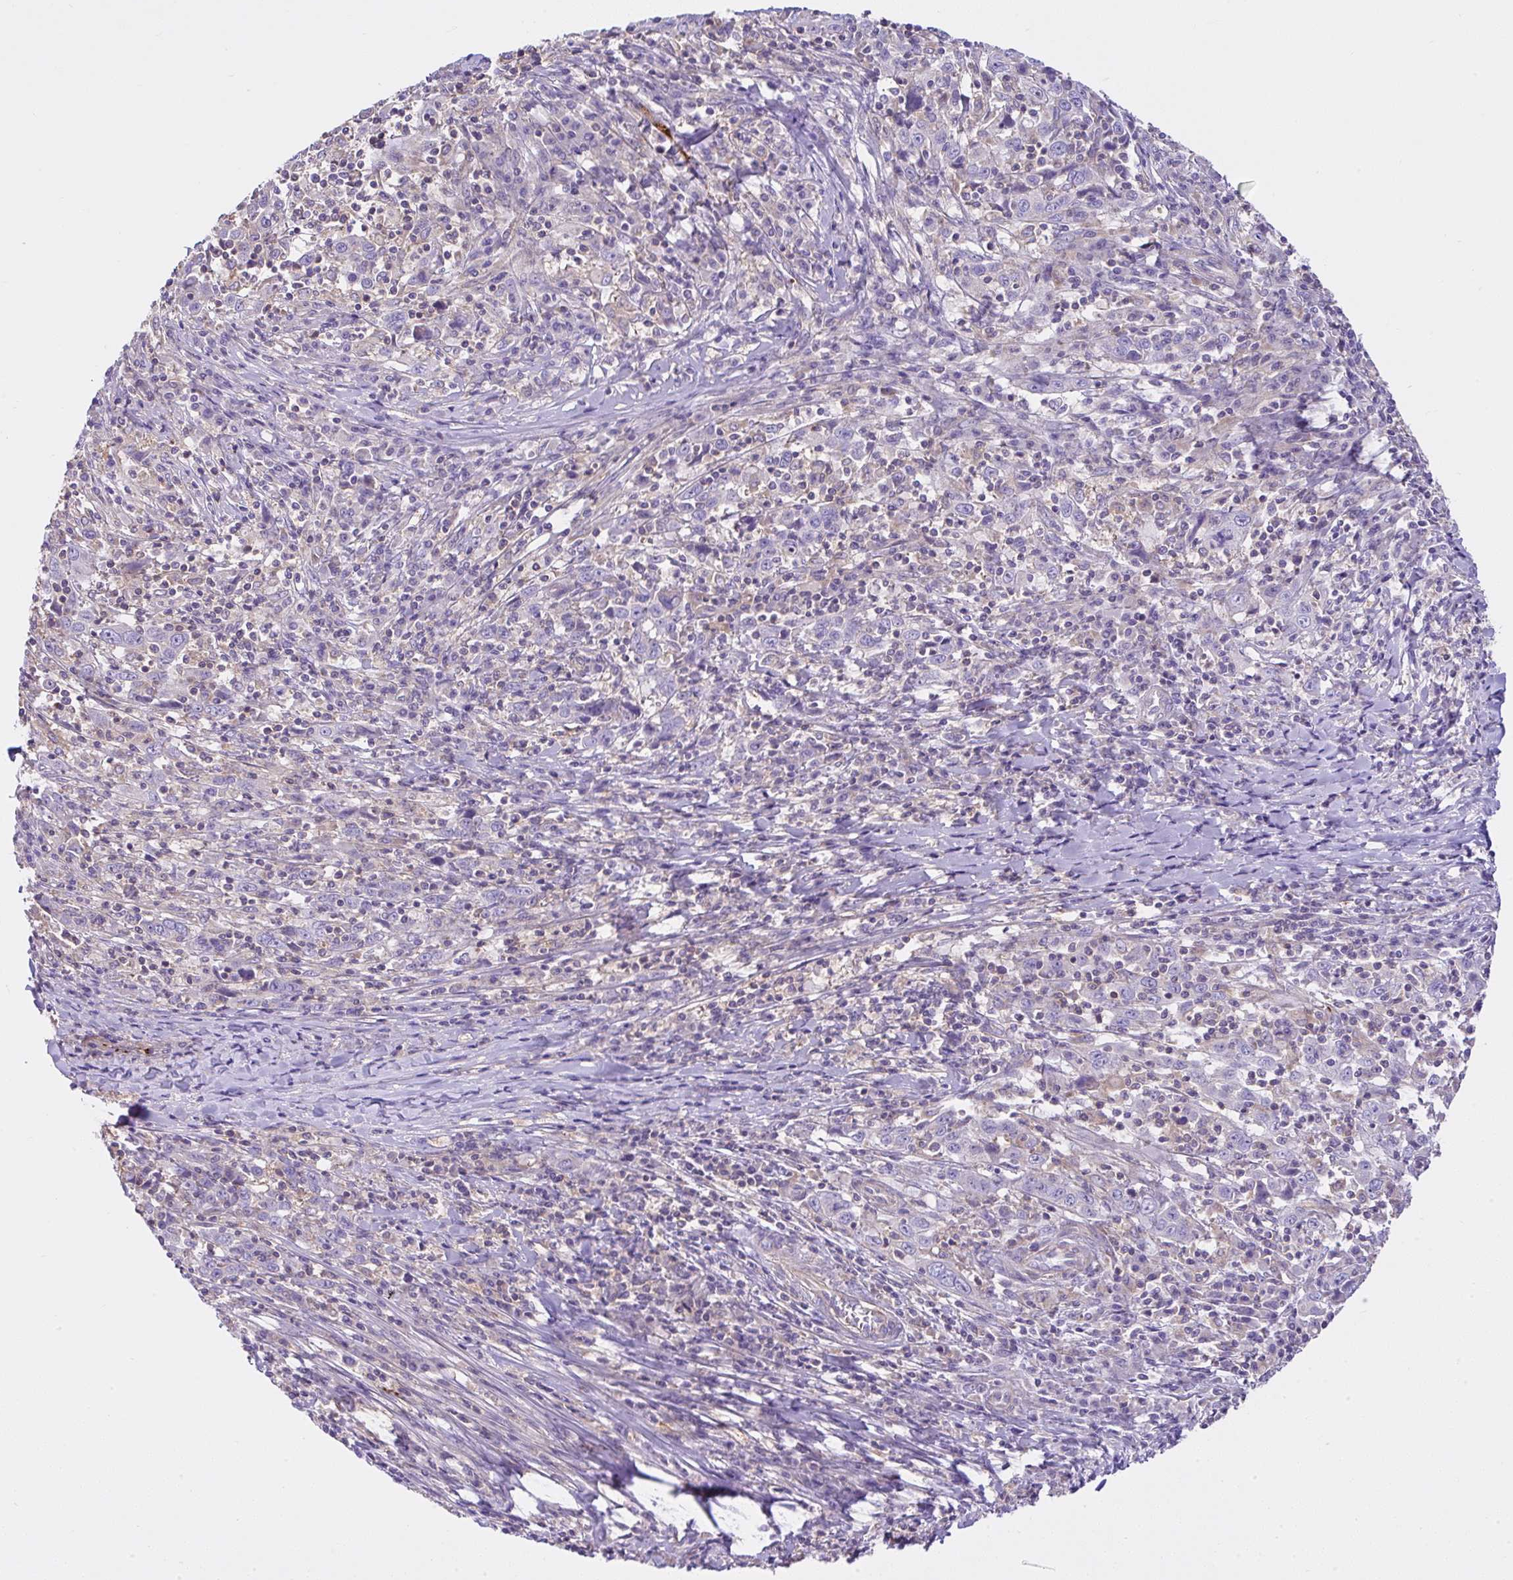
{"staining": {"intensity": "negative", "quantity": "none", "location": "none"}, "tissue": "cervical cancer", "cell_type": "Tumor cells", "image_type": "cancer", "snomed": [{"axis": "morphology", "description": "Squamous cell carcinoma, NOS"}, {"axis": "topography", "description": "Cervix"}], "caption": "There is no significant positivity in tumor cells of cervical cancer. The staining is performed using DAB (3,3'-diaminobenzidine) brown chromogen with nuclei counter-stained in using hematoxylin.", "gene": "CCDC142", "patient": {"sex": "female", "age": 46}}